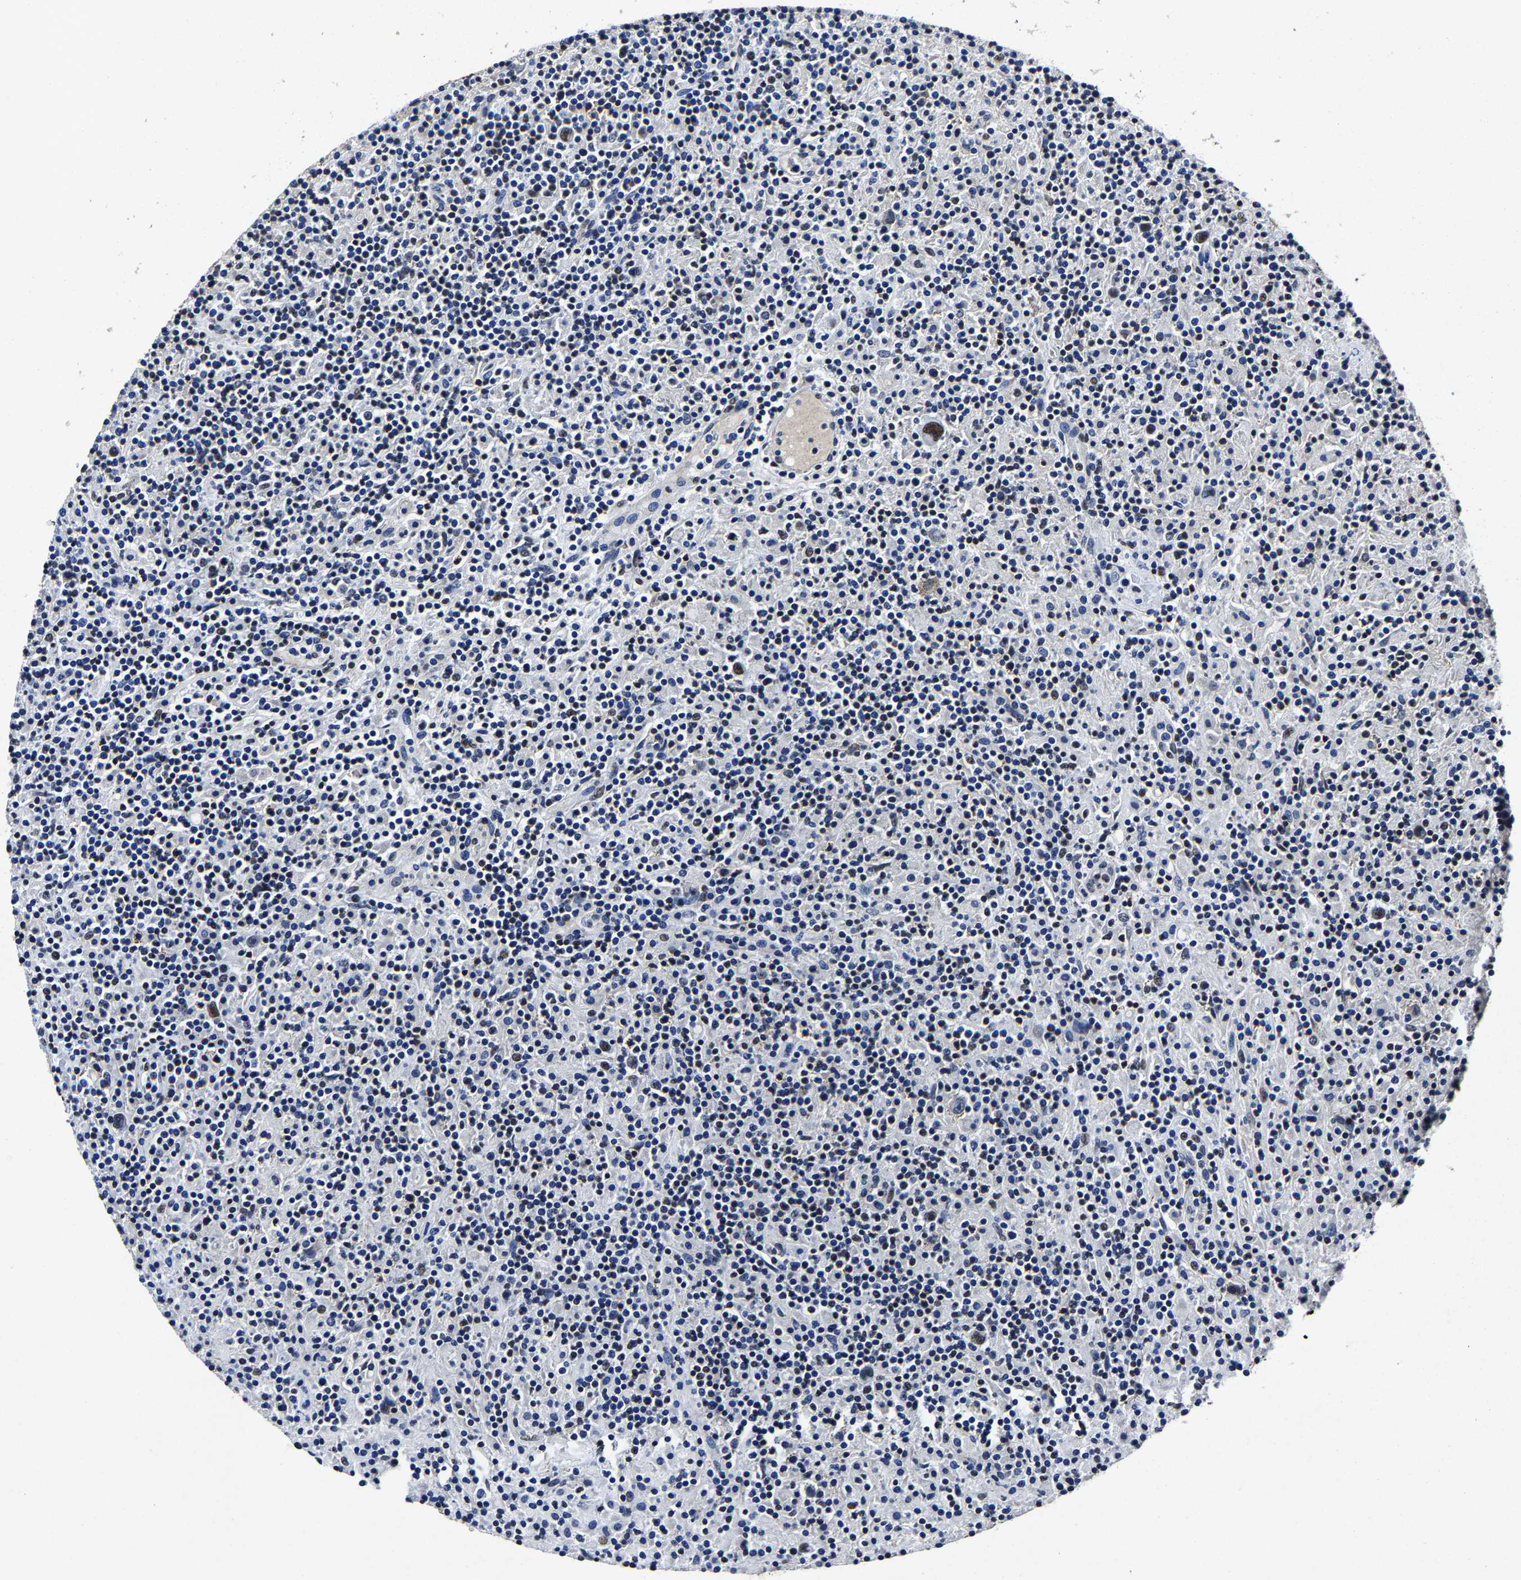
{"staining": {"intensity": "moderate", "quantity": "25%-75%", "location": "nuclear"}, "tissue": "lymphoma", "cell_type": "Tumor cells", "image_type": "cancer", "snomed": [{"axis": "morphology", "description": "Hodgkin's disease, NOS"}, {"axis": "topography", "description": "Lymph node"}], "caption": "Hodgkin's disease stained for a protein shows moderate nuclear positivity in tumor cells. (IHC, brightfield microscopy, high magnification).", "gene": "RBM45", "patient": {"sex": "male", "age": 70}}